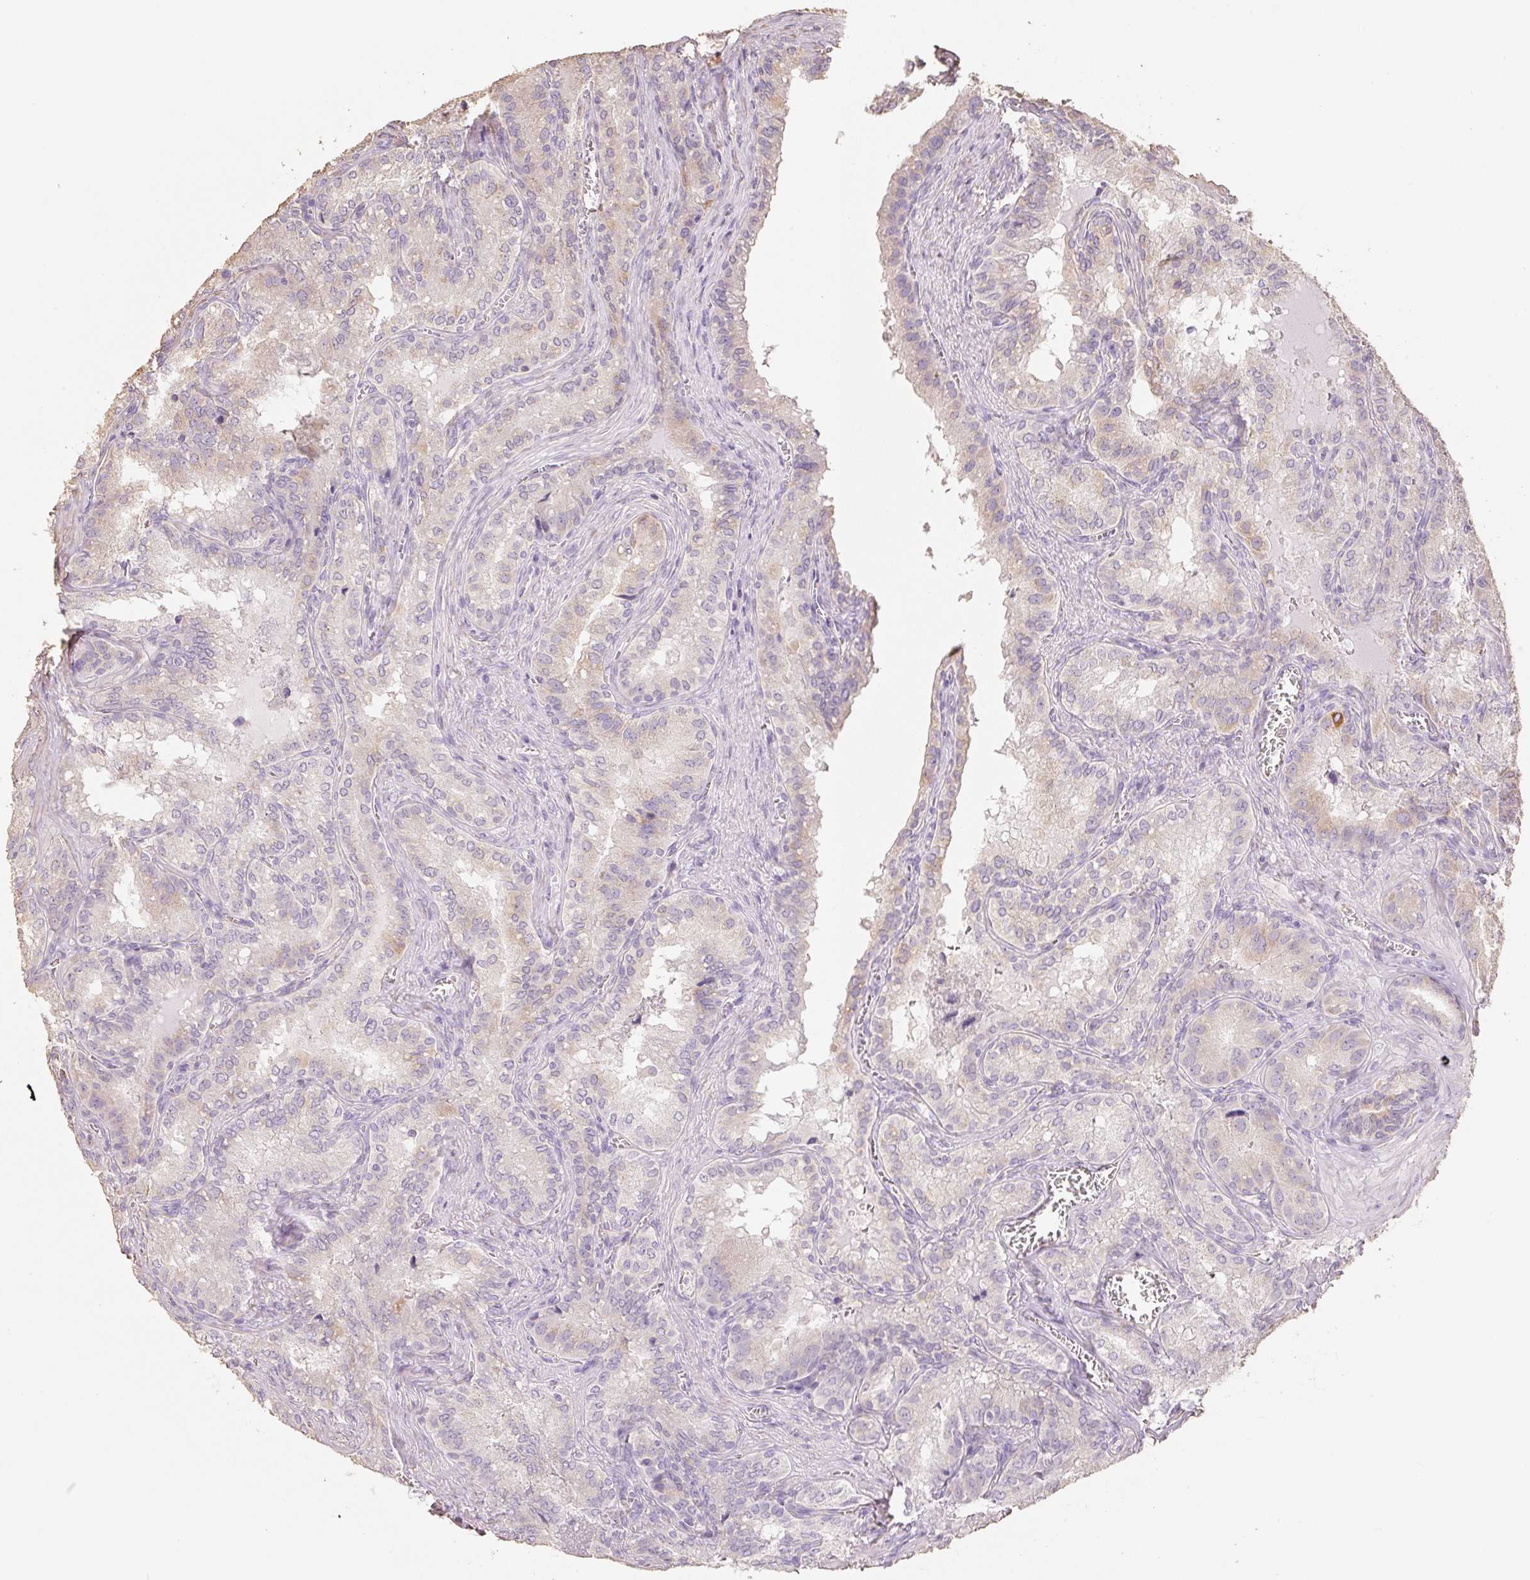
{"staining": {"intensity": "weak", "quantity": "25%-75%", "location": "cytoplasmic/membranous"}, "tissue": "seminal vesicle", "cell_type": "Glandular cells", "image_type": "normal", "snomed": [{"axis": "morphology", "description": "Normal tissue, NOS"}, {"axis": "topography", "description": "Seminal veicle"}], "caption": "Immunohistochemistry (IHC) histopathology image of normal human seminal vesicle stained for a protein (brown), which exhibits low levels of weak cytoplasmic/membranous staining in about 25%-75% of glandular cells.", "gene": "MBOAT7", "patient": {"sex": "male", "age": 47}}